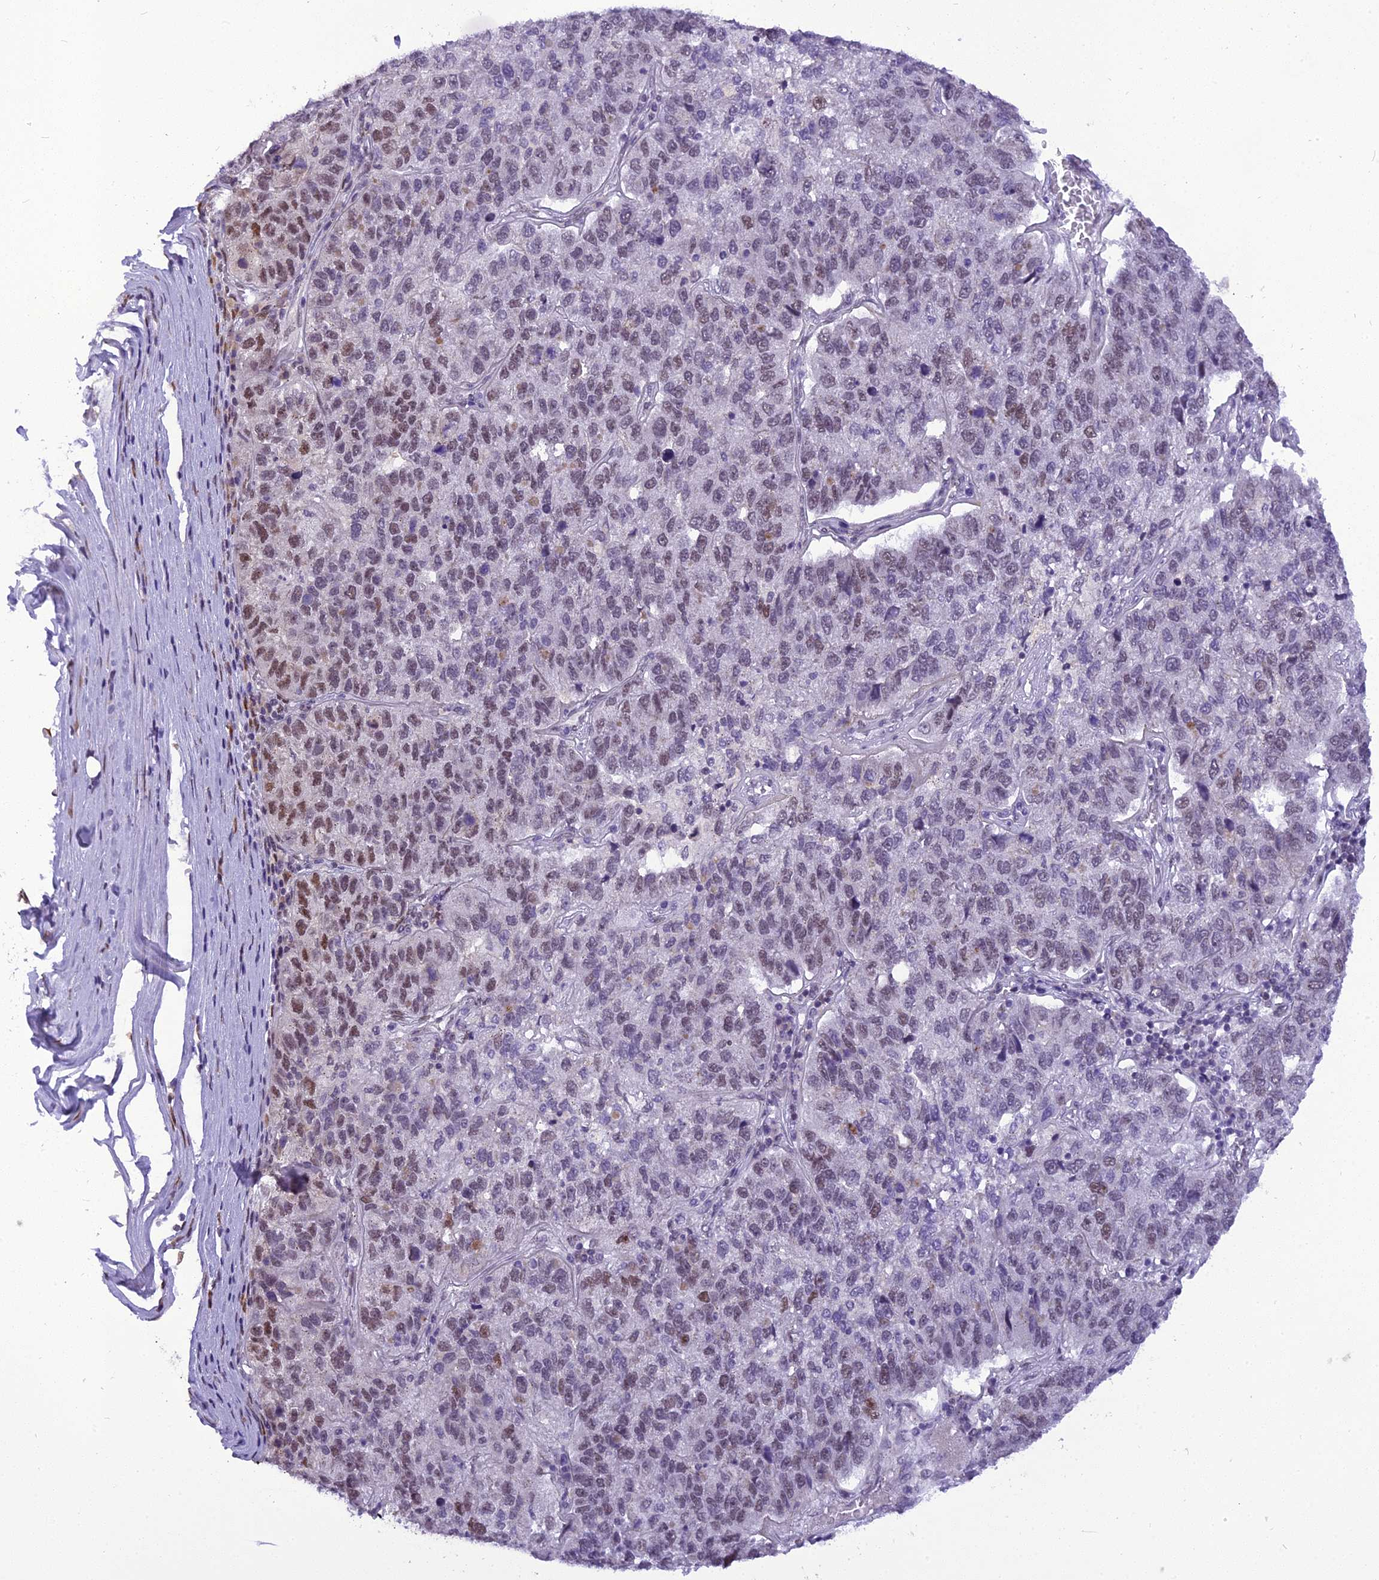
{"staining": {"intensity": "moderate", "quantity": "<25%", "location": "nuclear"}, "tissue": "pancreatic cancer", "cell_type": "Tumor cells", "image_type": "cancer", "snomed": [{"axis": "morphology", "description": "Adenocarcinoma, NOS"}, {"axis": "topography", "description": "Pancreas"}], "caption": "Protein expression analysis of human pancreatic cancer (adenocarcinoma) reveals moderate nuclear staining in approximately <25% of tumor cells. (Brightfield microscopy of DAB IHC at high magnification).", "gene": "IRF2BP1", "patient": {"sex": "female", "age": 61}}